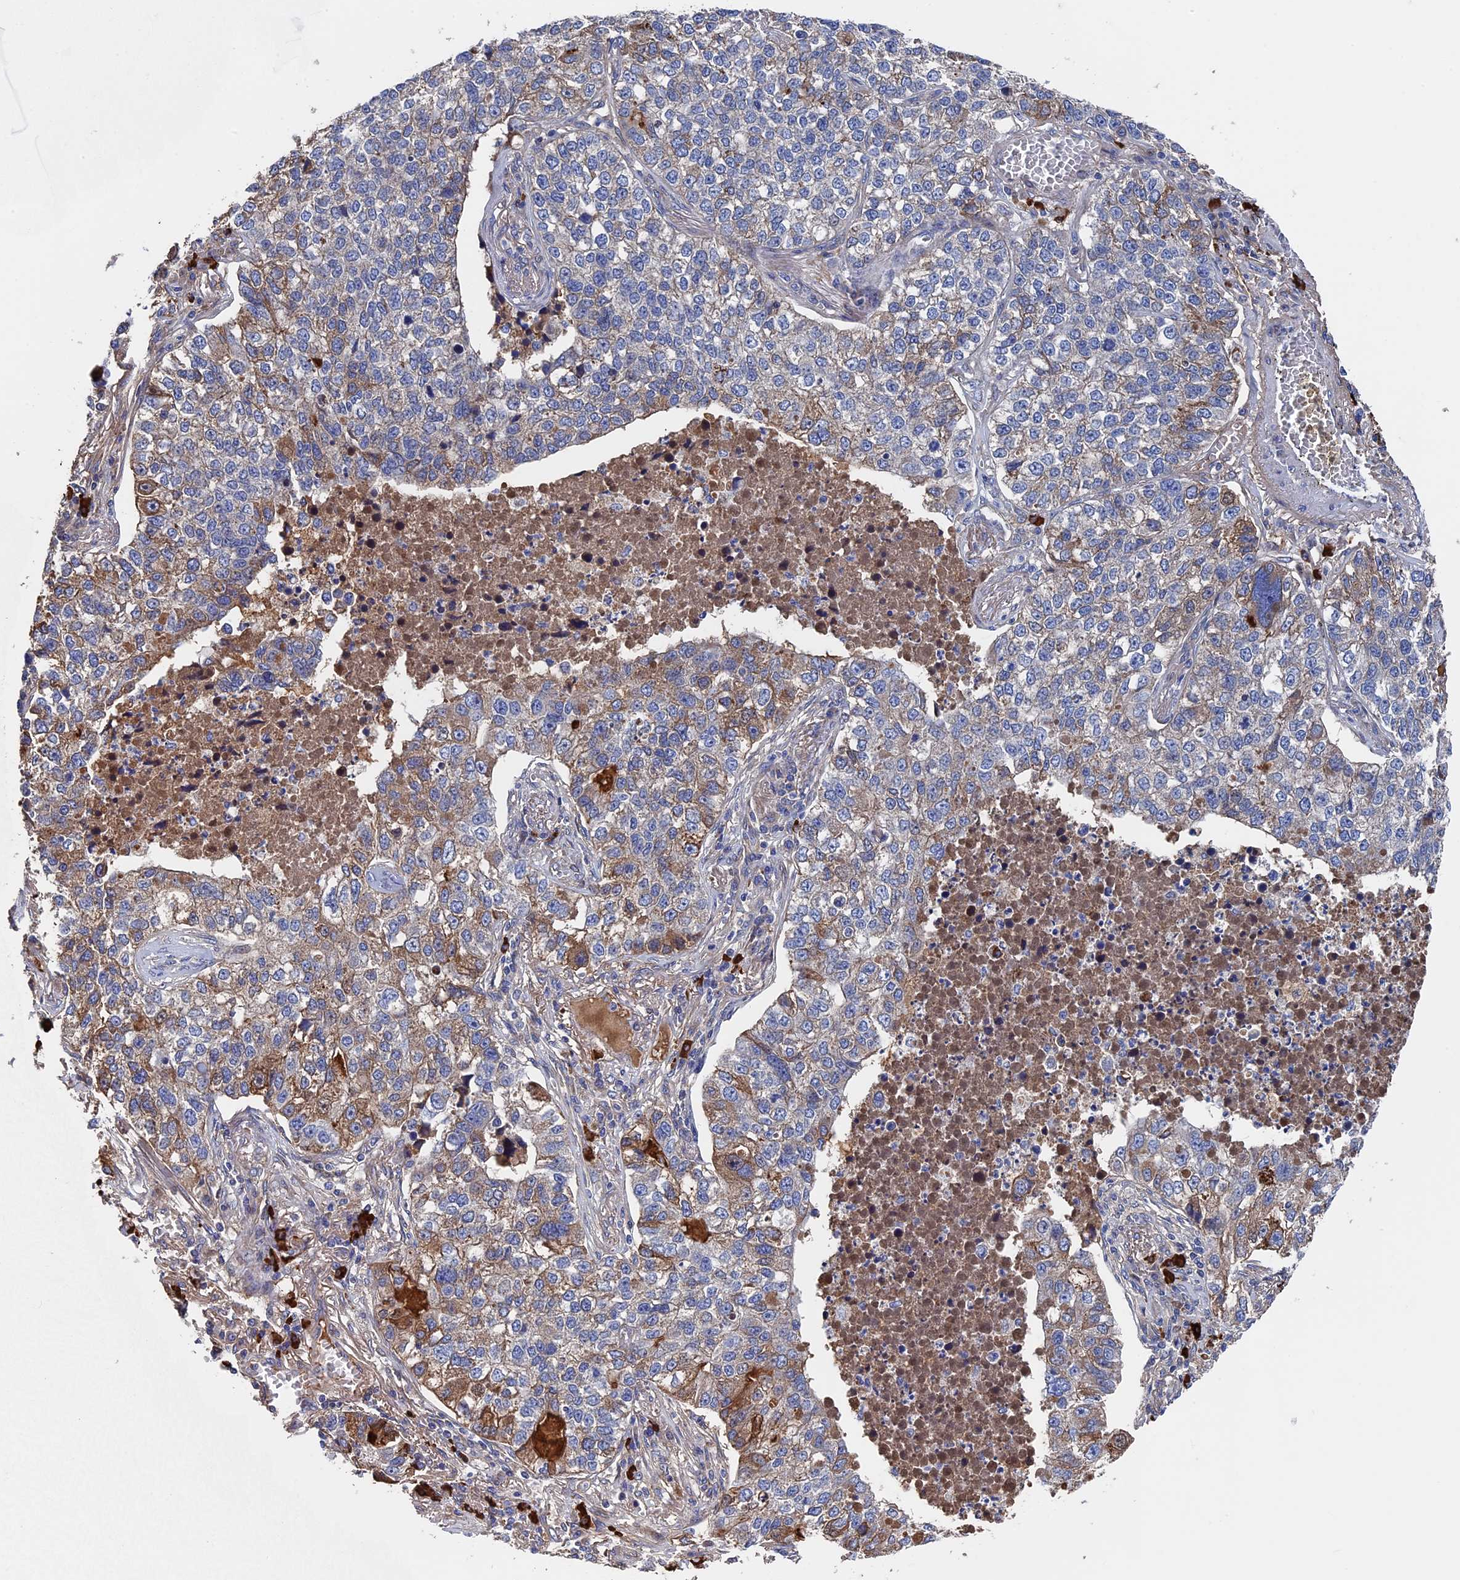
{"staining": {"intensity": "weak", "quantity": "25%-75%", "location": "cytoplasmic/membranous"}, "tissue": "lung cancer", "cell_type": "Tumor cells", "image_type": "cancer", "snomed": [{"axis": "morphology", "description": "Adenocarcinoma, NOS"}, {"axis": "topography", "description": "Lung"}], "caption": "Approximately 25%-75% of tumor cells in human adenocarcinoma (lung) exhibit weak cytoplasmic/membranous protein positivity as visualized by brown immunohistochemical staining.", "gene": "RPUSD1", "patient": {"sex": "male", "age": 49}}